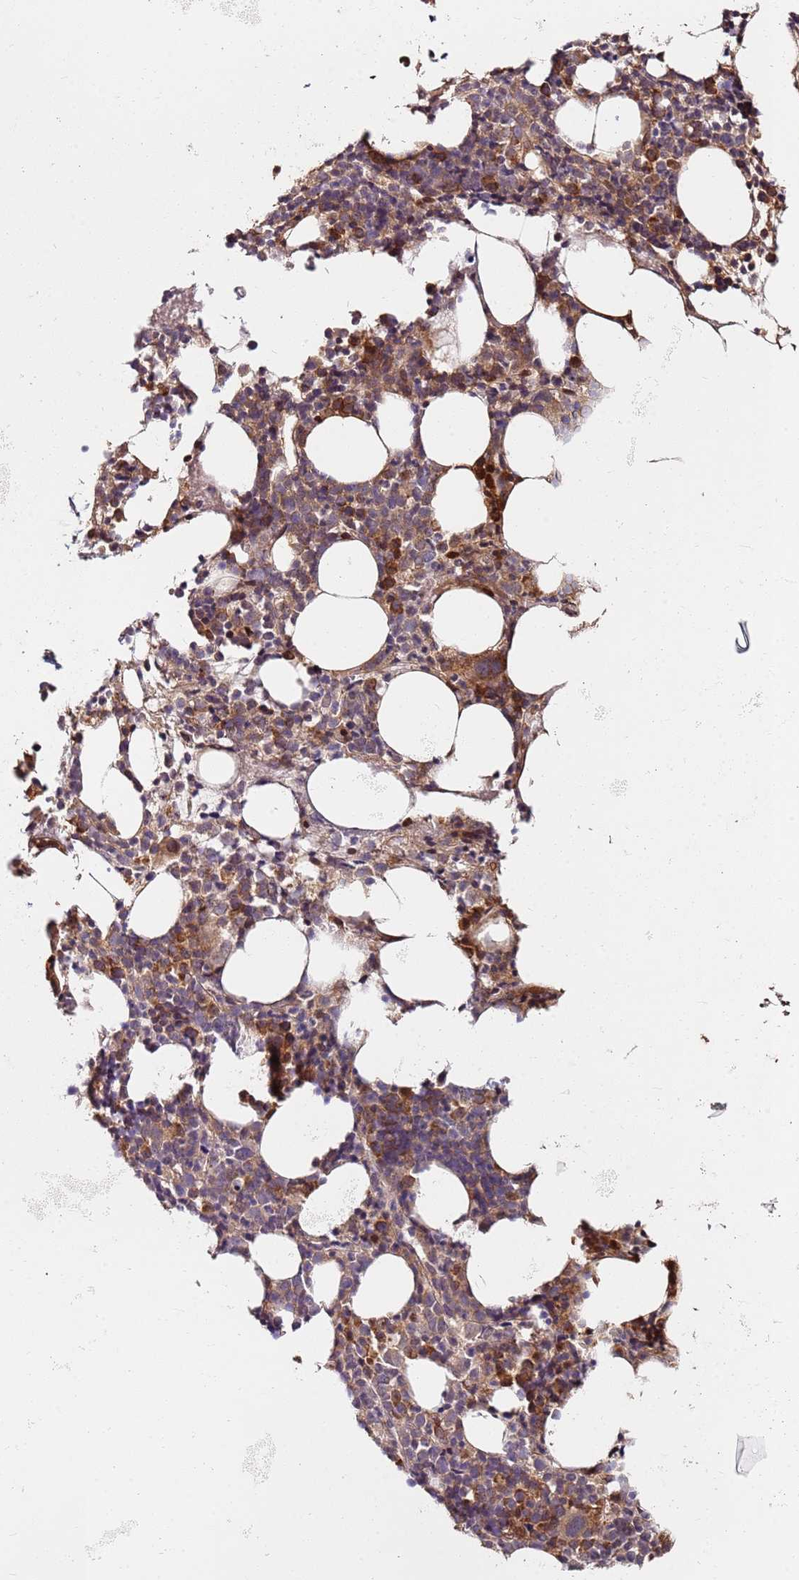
{"staining": {"intensity": "moderate", "quantity": "25%-75%", "location": "cytoplasmic/membranous"}, "tissue": "bone marrow", "cell_type": "Hematopoietic cells", "image_type": "normal", "snomed": [{"axis": "morphology", "description": "Normal tissue, NOS"}, {"axis": "topography", "description": "Bone marrow"}], "caption": "Brown immunohistochemical staining in unremarkable bone marrow shows moderate cytoplasmic/membranous staining in approximately 25%-75% of hematopoietic cells. (Stains: DAB (3,3'-diaminobenzidine) in brown, nuclei in blue, Microscopy: brightfield microscopy at high magnification).", "gene": "RPS3A", "patient": {"sex": "female", "age": 48}}